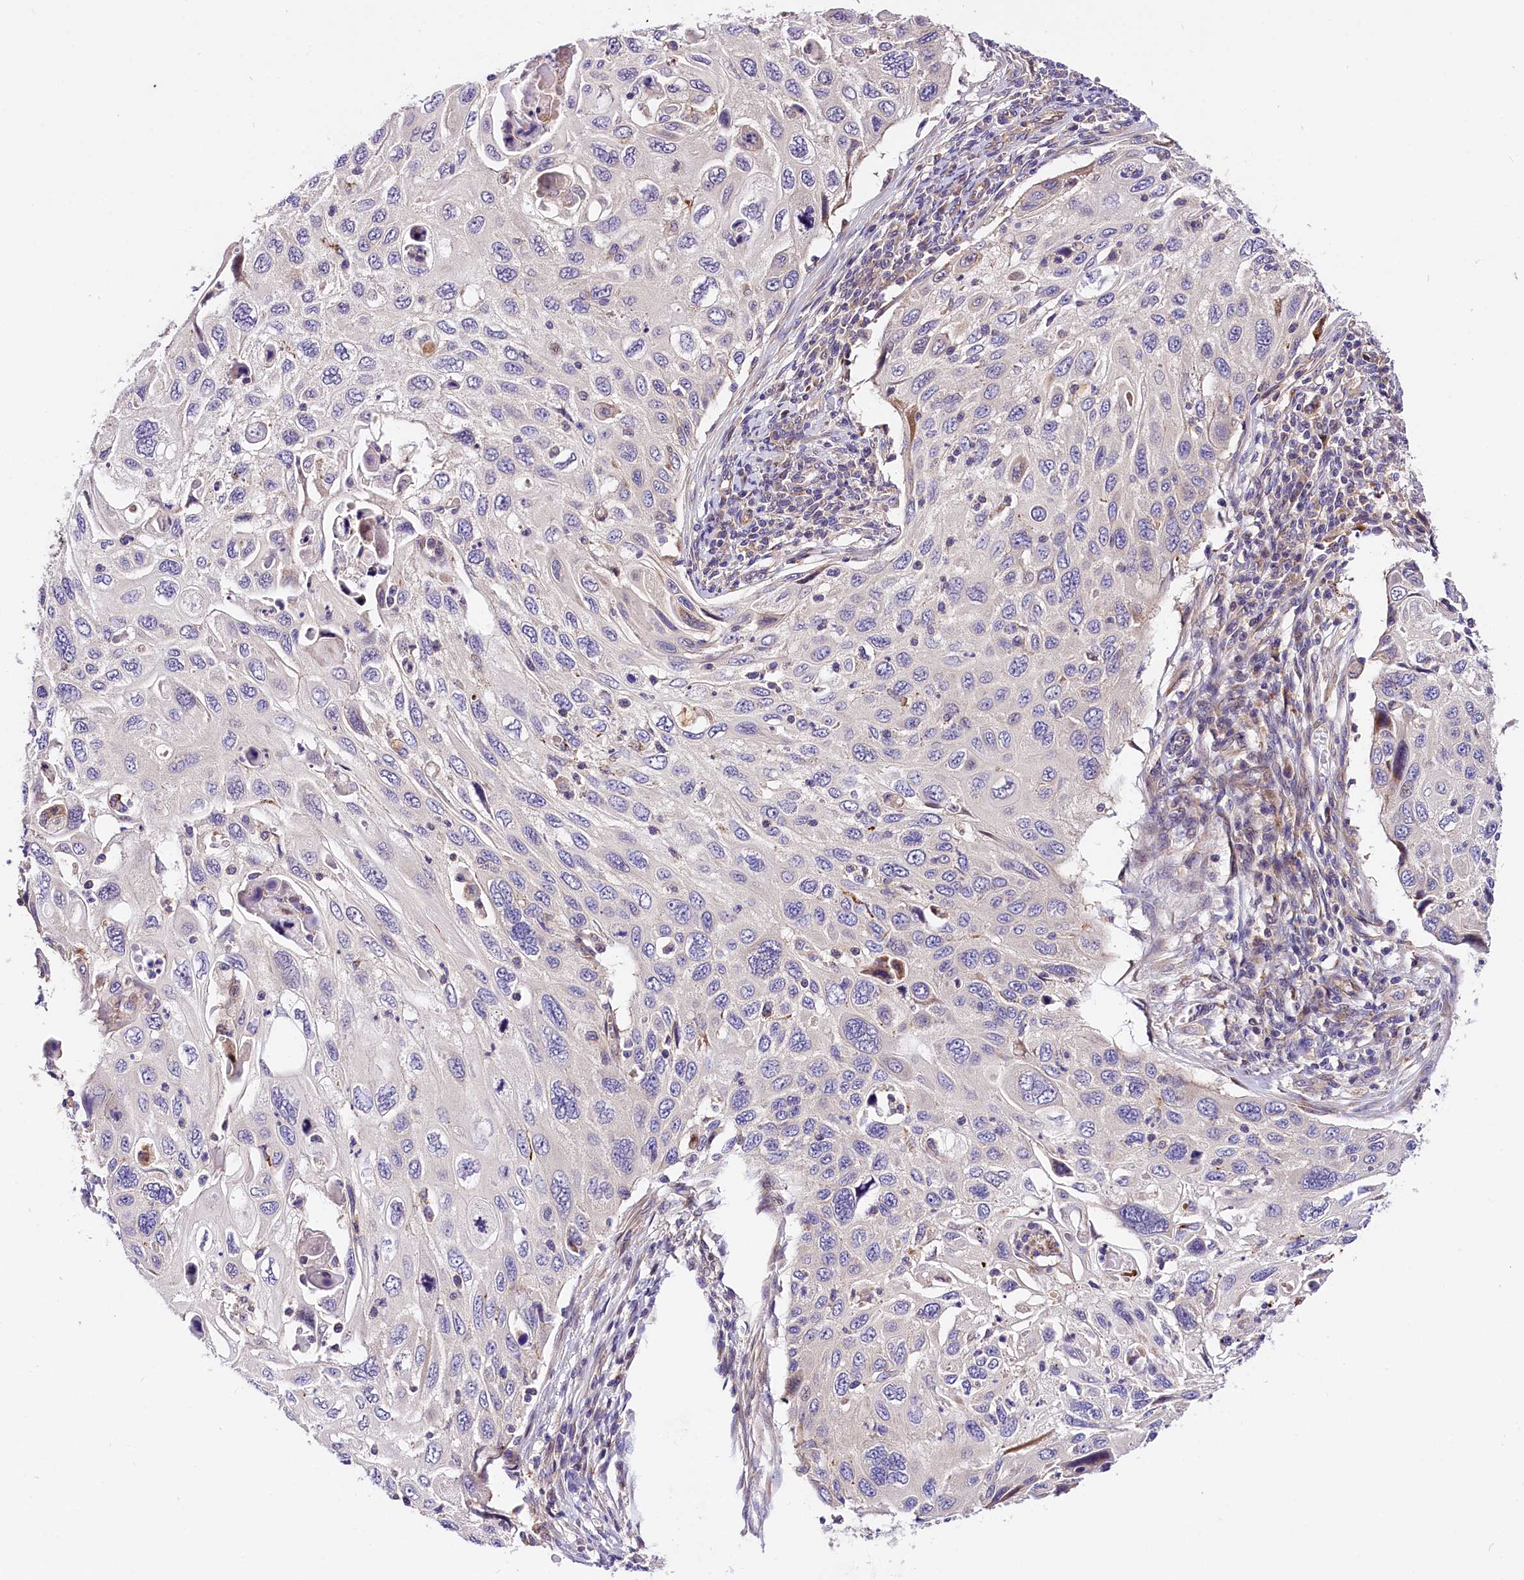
{"staining": {"intensity": "negative", "quantity": "none", "location": "none"}, "tissue": "cervical cancer", "cell_type": "Tumor cells", "image_type": "cancer", "snomed": [{"axis": "morphology", "description": "Squamous cell carcinoma, NOS"}, {"axis": "topography", "description": "Cervix"}], "caption": "Protein analysis of squamous cell carcinoma (cervical) exhibits no significant expression in tumor cells.", "gene": "ARMC6", "patient": {"sex": "female", "age": 70}}